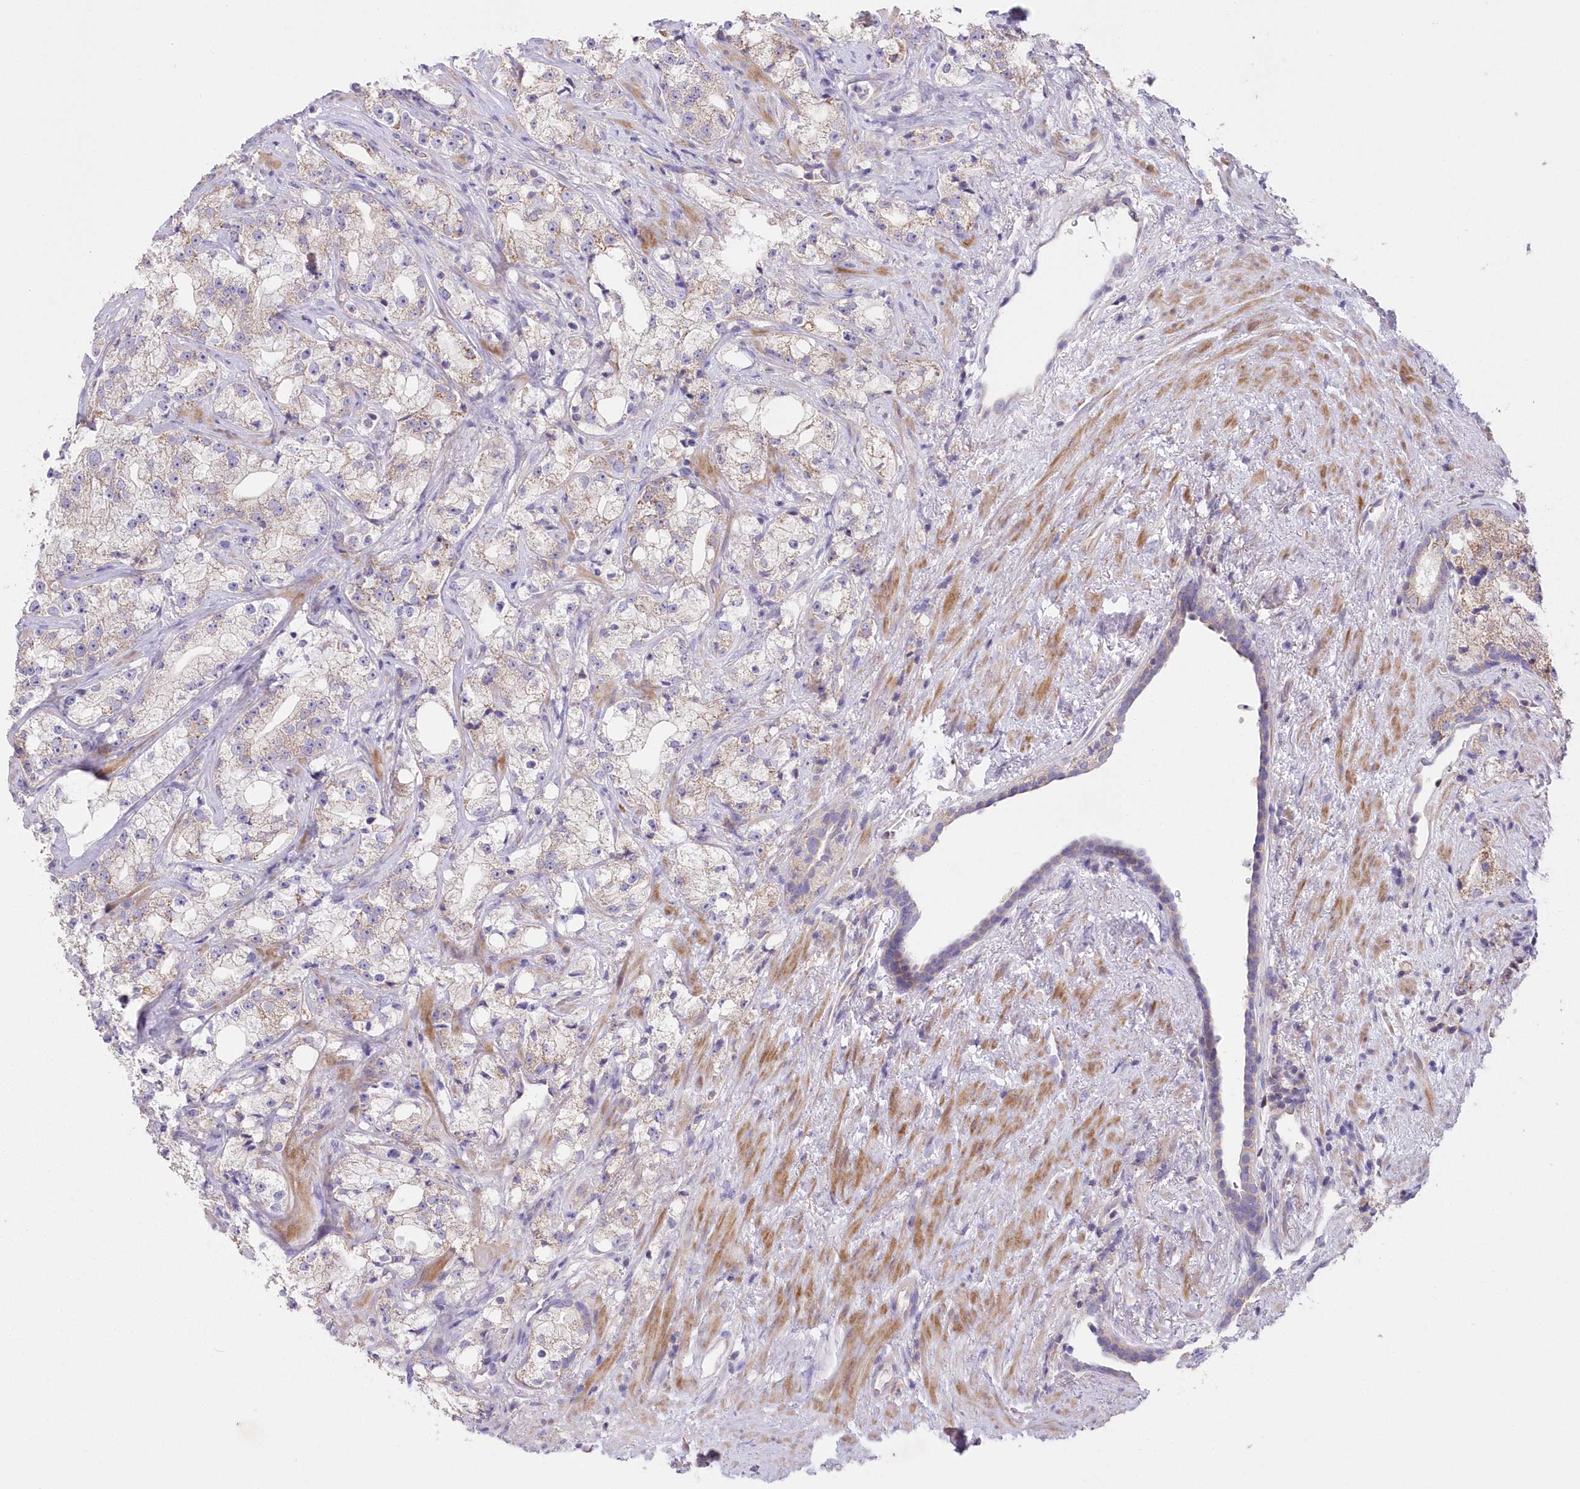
{"staining": {"intensity": "weak", "quantity": "25%-75%", "location": "cytoplasmic/membranous"}, "tissue": "prostate cancer", "cell_type": "Tumor cells", "image_type": "cancer", "snomed": [{"axis": "morphology", "description": "Adenocarcinoma, High grade"}, {"axis": "topography", "description": "Prostate"}], "caption": "Weak cytoplasmic/membranous staining is seen in approximately 25%-75% of tumor cells in prostate cancer. Using DAB (brown) and hematoxylin (blue) stains, captured at high magnification using brightfield microscopy.", "gene": "ITSN2", "patient": {"sex": "male", "age": 64}}